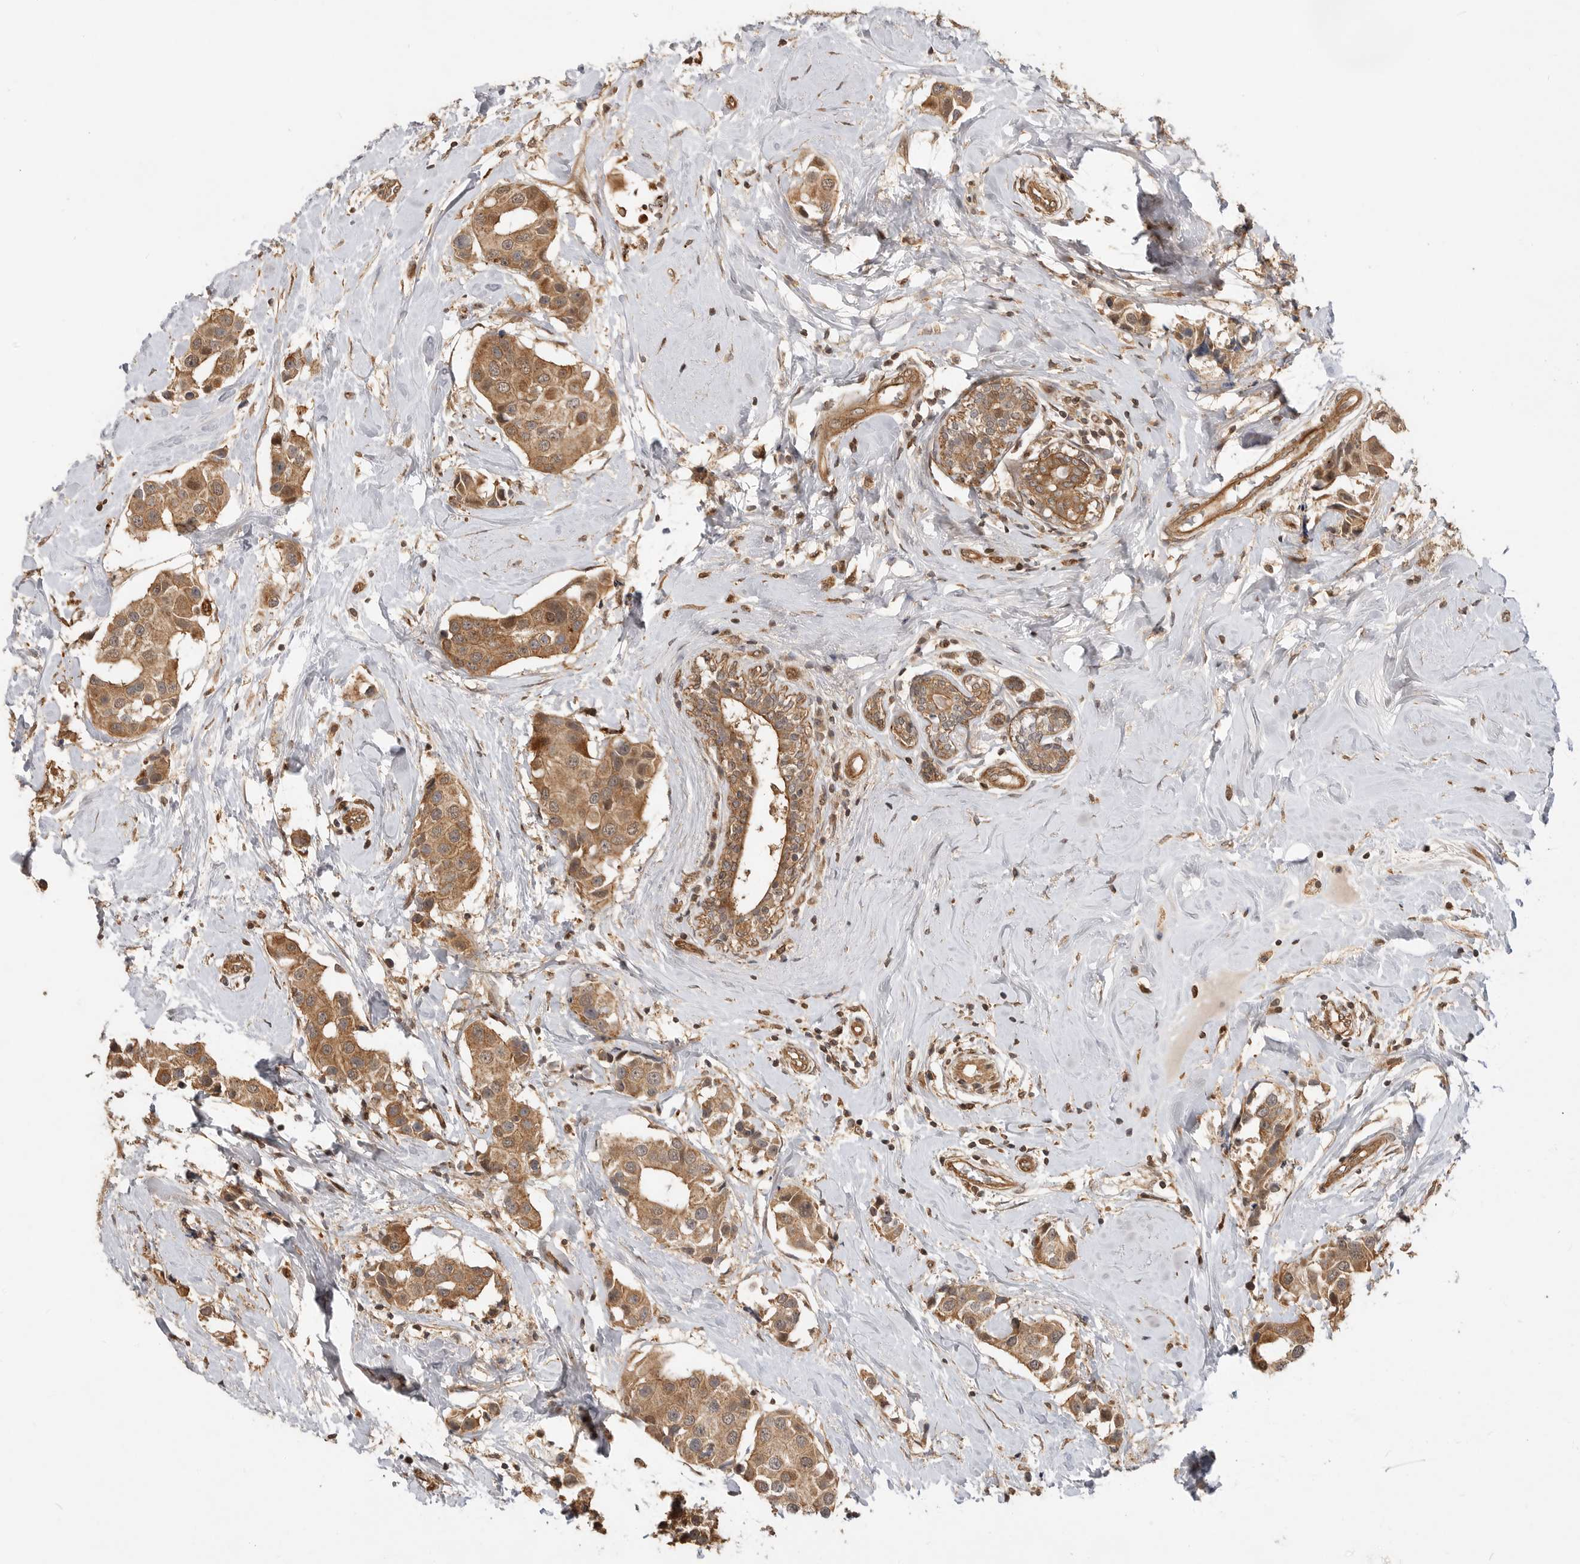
{"staining": {"intensity": "moderate", "quantity": ">75%", "location": "cytoplasmic/membranous"}, "tissue": "breast cancer", "cell_type": "Tumor cells", "image_type": "cancer", "snomed": [{"axis": "morphology", "description": "Normal tissue, NOS"}, {"axis": "morphology", "description": "Duct carcinoma"}, {"axis": "topography", "description": "Breast"}], "caption": "Moderate cytoplasmic/membranous positivity is seen in approximately >75% of tumor cells in breast cancer.", "gene": "ADPRS", "patient": {"sex": "female", "age": 39}}